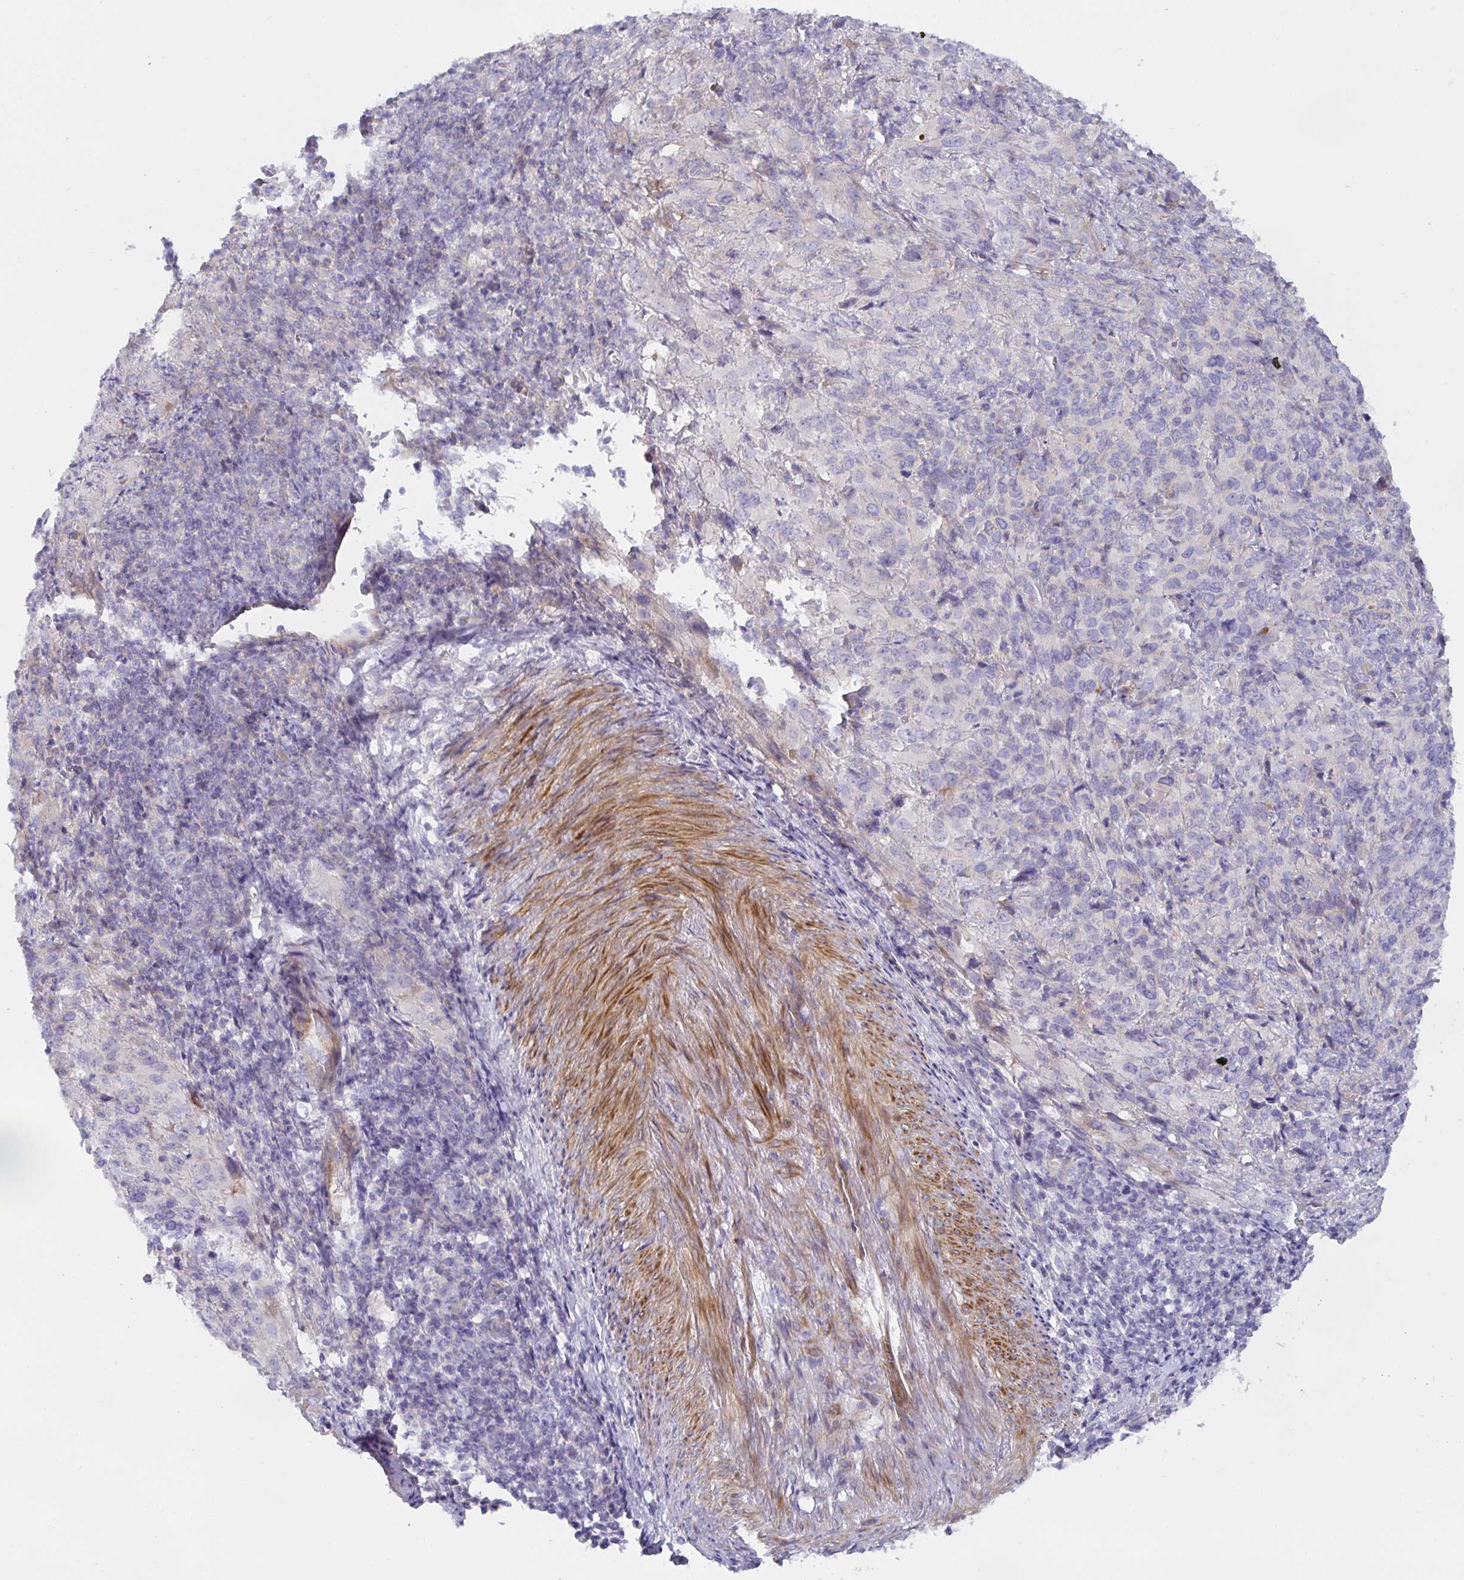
{"staining": {"intensity": "negative", "quantity": "none", "location": "none"}, "tissue": "cervical cancer", "cell_type": "Tumor cells", "image_type": "cancer", "snomed": [{"axis": "morphology", "description": "Squamous cell carcinoma, NOS"}, {"axis": "topography", "description": "Cervix"}], "caption": "Human cervical squamous cell carcinoma stained for a protein using IHC displays no positivity in tumor cells.", "gene": "METTL22", "patient": {"sex": "female", "age": 51}}